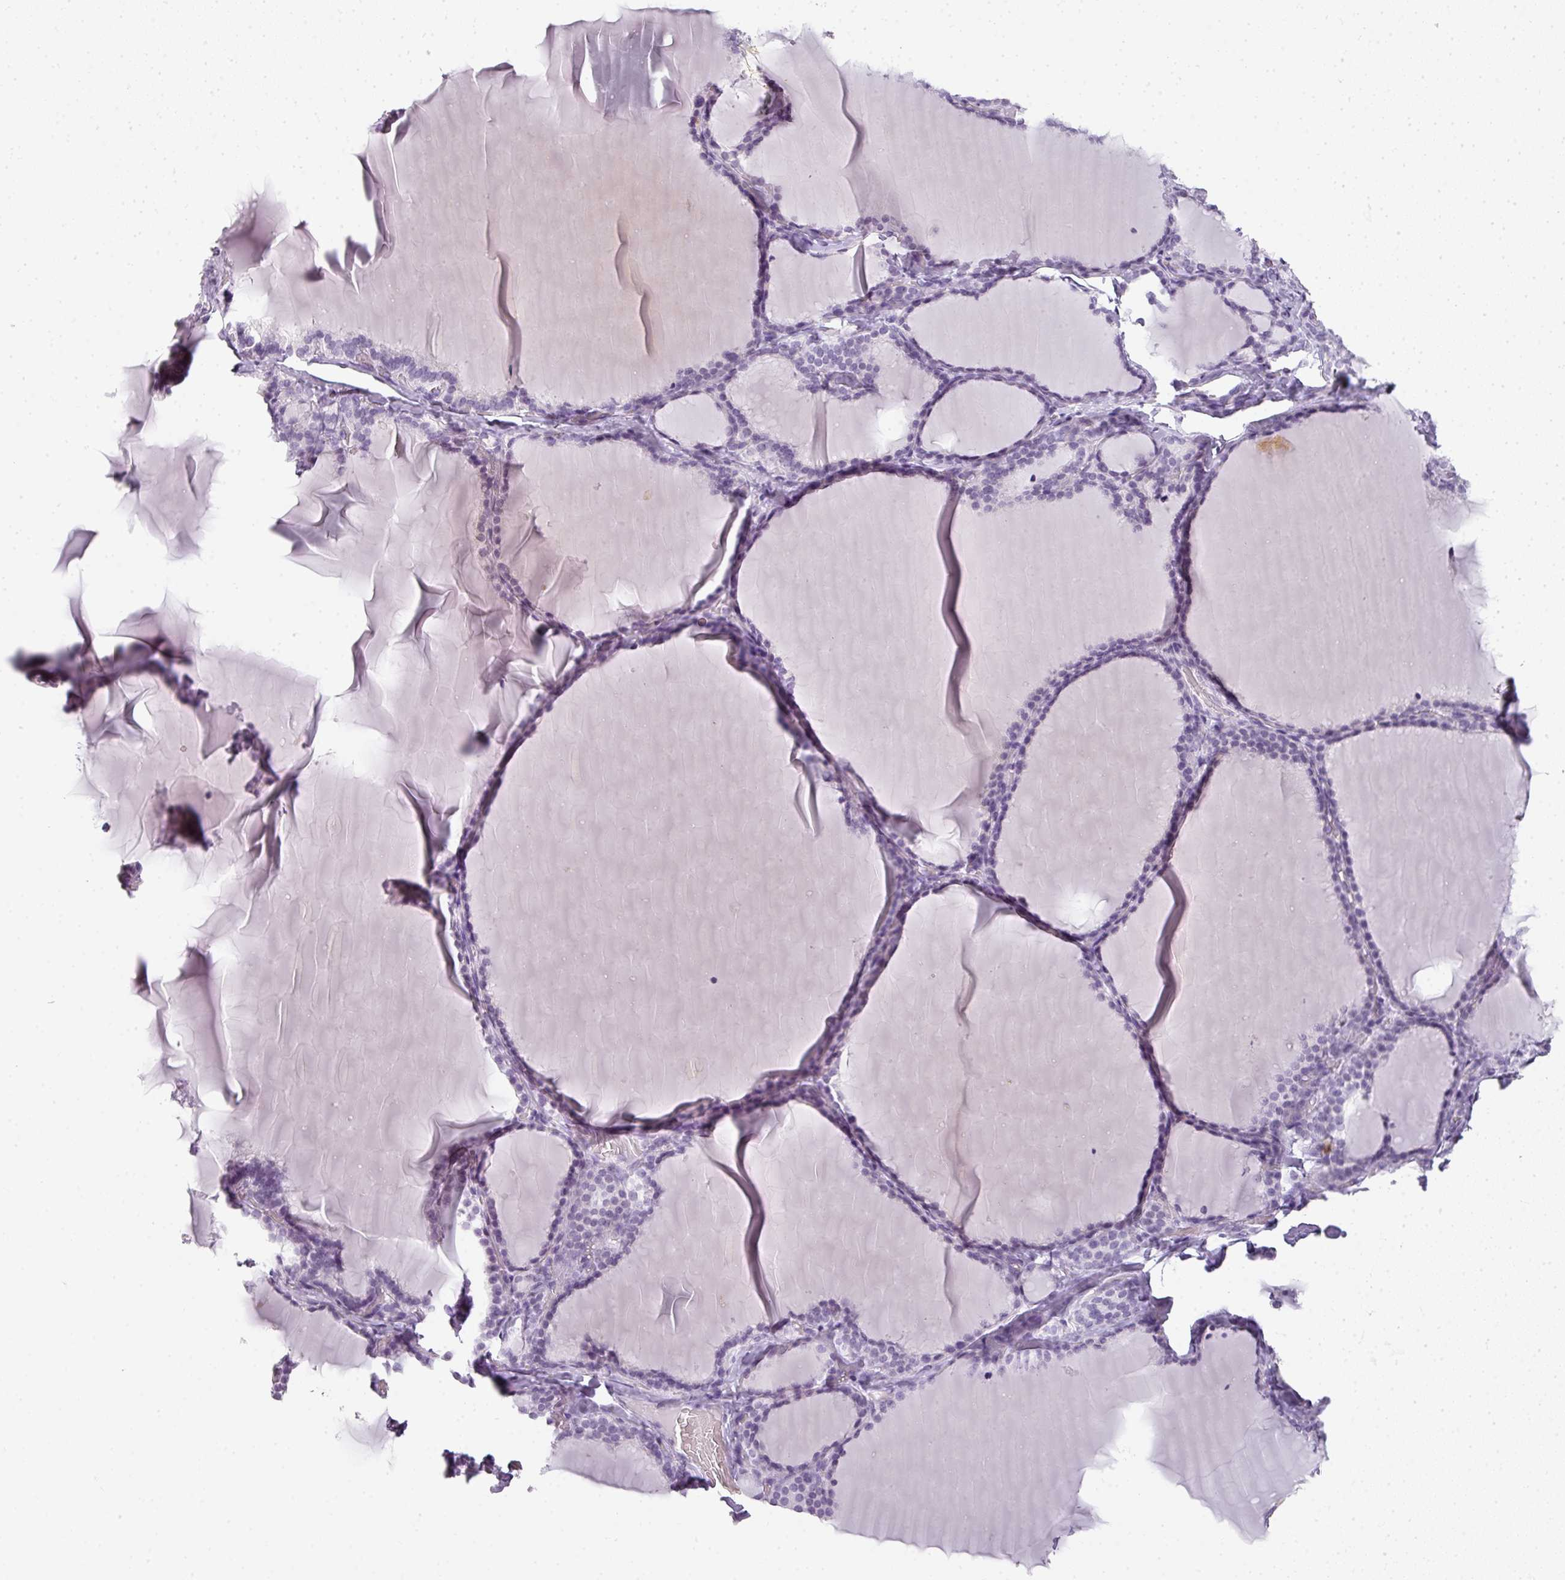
{"staining": {"intensity": "negative", "quantity": "none", "location": "none"}, "tissue": "thyroid gland", "cell_type": "Glandular cells", "image_type": "normal", "snomed": [{"axis": "morphology", "description": "Normal tissue, NOS"}, {"axis": "topography", "description": "Thyroid gland"}], "caption": "Immunohistochemistry micrograph of benign thyroid gland: human thyroid gland stained with DAB (3,3'-diaminobenzidine) demonstrates no significant protein positivity in glandular cells.", "gene": "RBMY1A1", "patient": {"sex": "female", "age": 31}}